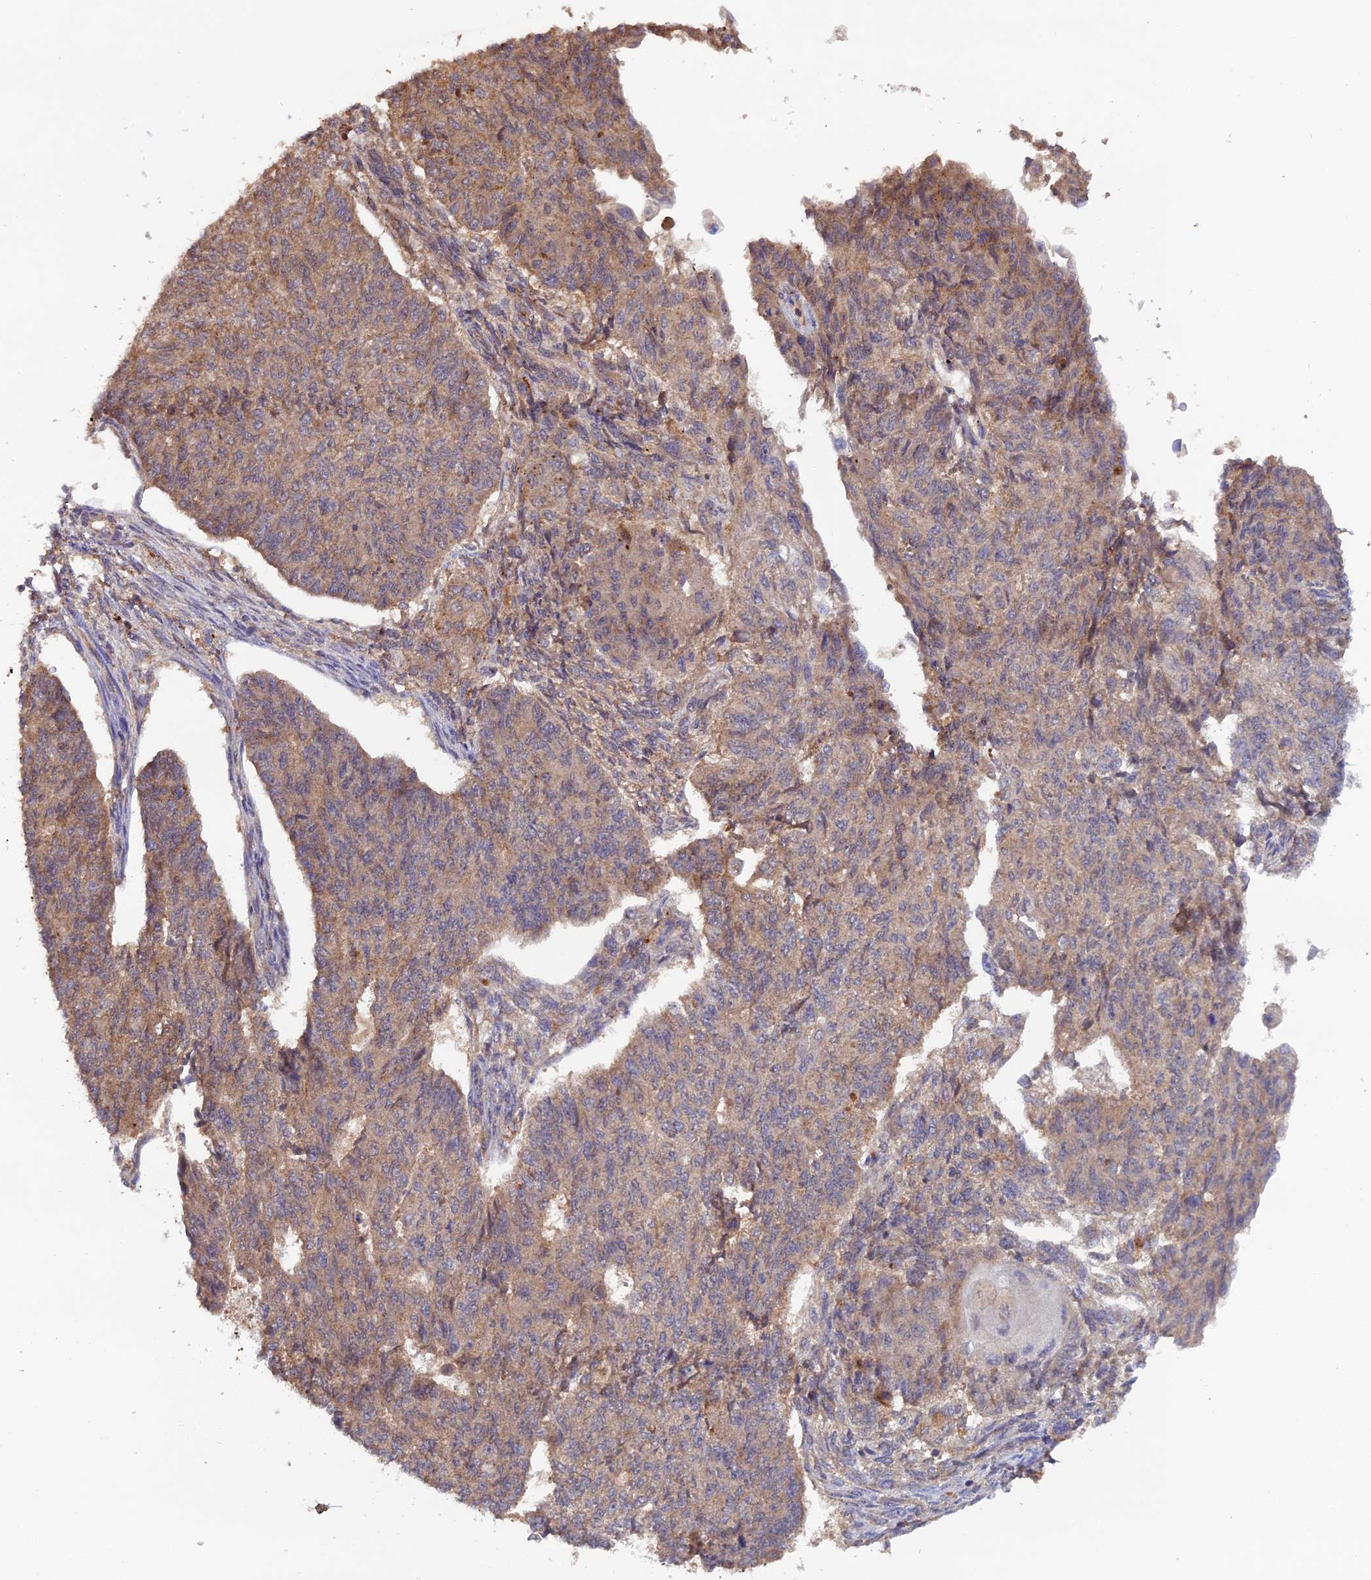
{"staining": {"intensity": "moderate", "quantity": "<25%", "location": "cytoplasmic/membranous"}, "tissue": "endometrial cancer", "cell_type": "Tumor cells", "image_type": "cancer", "snomed": [{"axis": "morphology", "description": "Adenocarcinoma, NOS"}, {"axis": "topography", "description": "Endometrium"}], "caption": "Adenocarcinoma (endometrial) stained with a protein marker reveals moderate staining in tumor cells.", "gene": "TMEM258", "patient": {"sex": "female", "age": 32}}